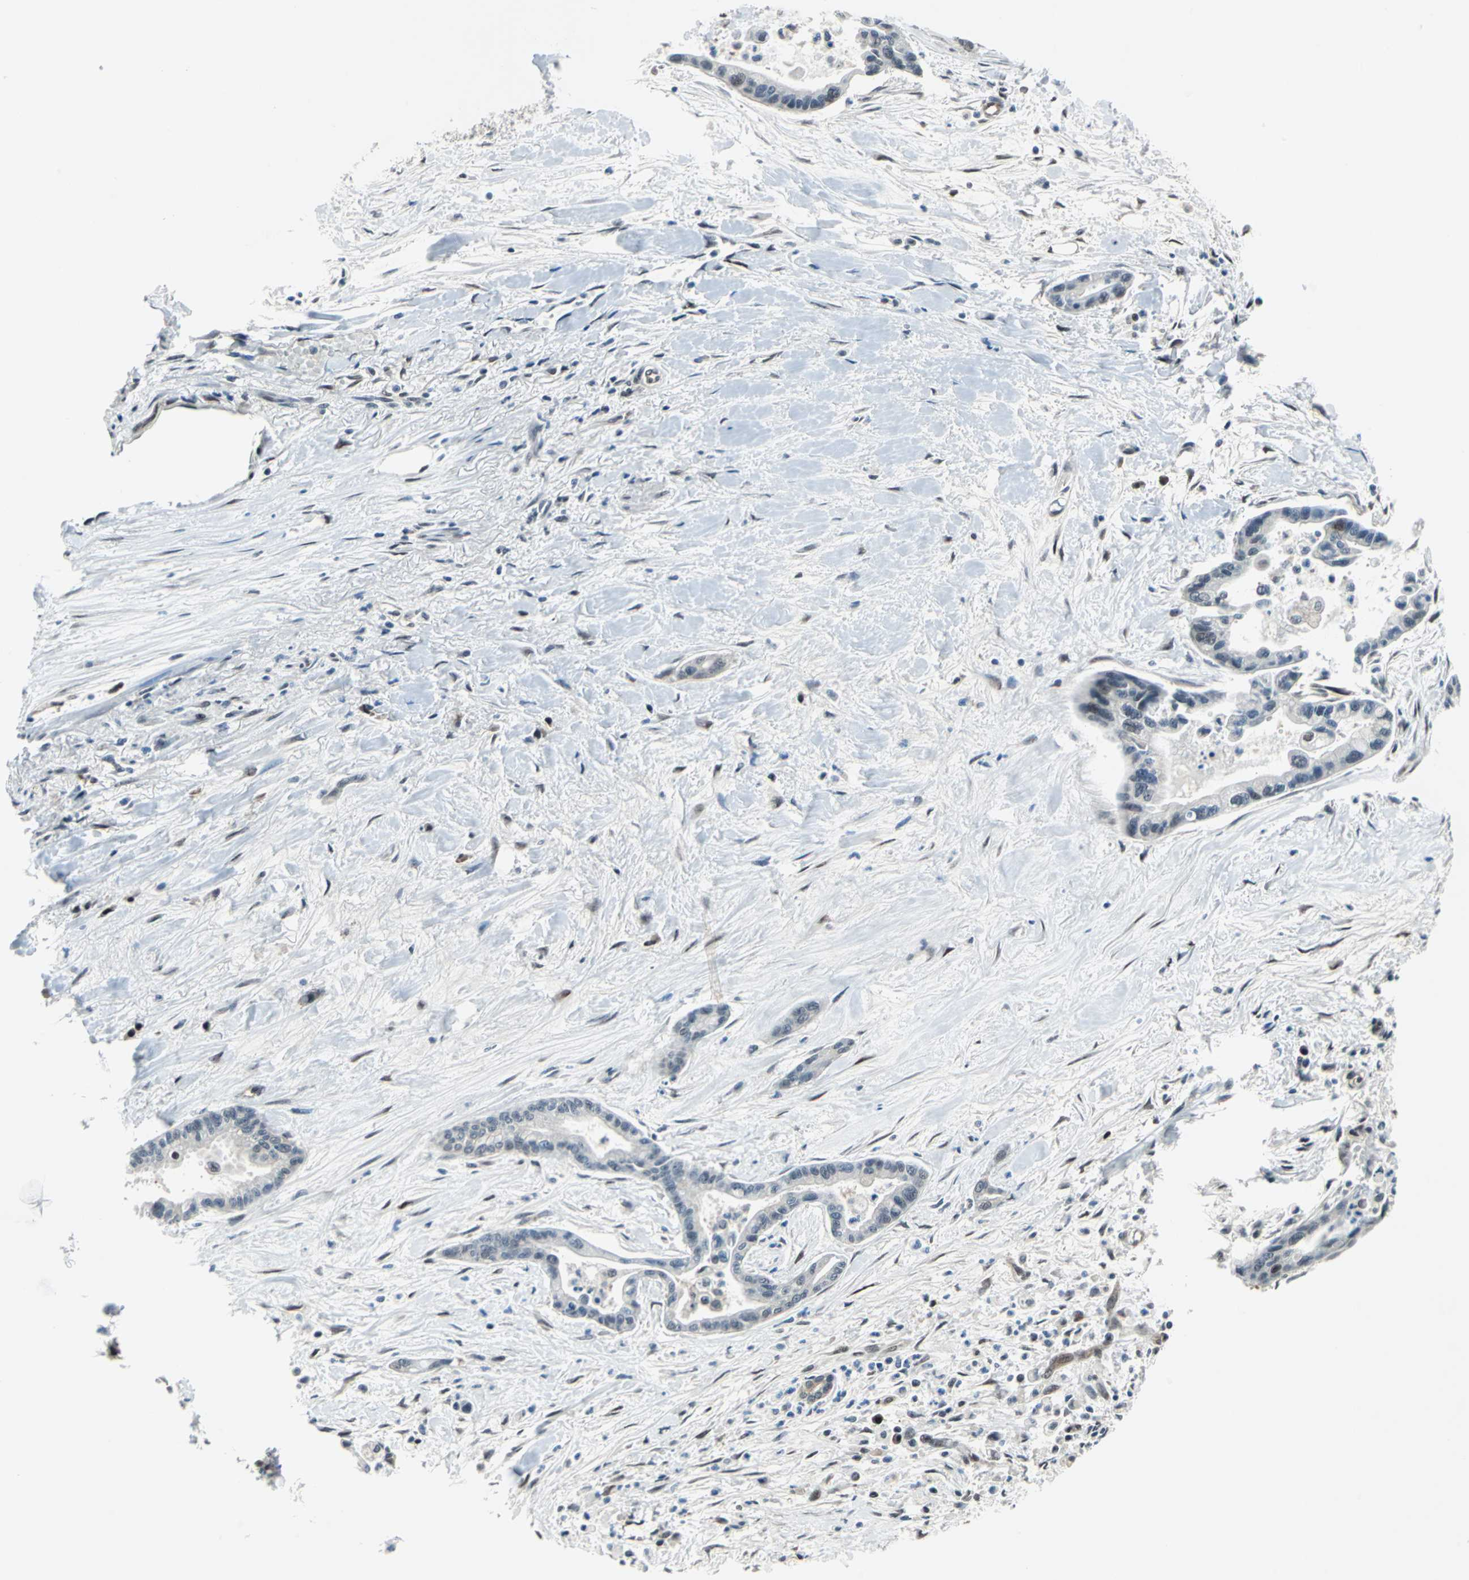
{"staining": {"intensity": "negative", "quantity": "none", "location": "none"}, "tissue": "pancreatic cancer", "cell_type": "Tumor cells", "image_type": "cancer", "snomed": [{"axis": "morphology", "description": "Adenocarcinoma, NOS"}, {"axis": "topography", "description": "Pancreas"}], "caption": "Pancreatic cancer (adenocarcinoma) was stained to show a protein in brown. There is no significant staining in tumor cells.", "gene": "POLR3K", "patient": {"sex": "male", "age": 70}}